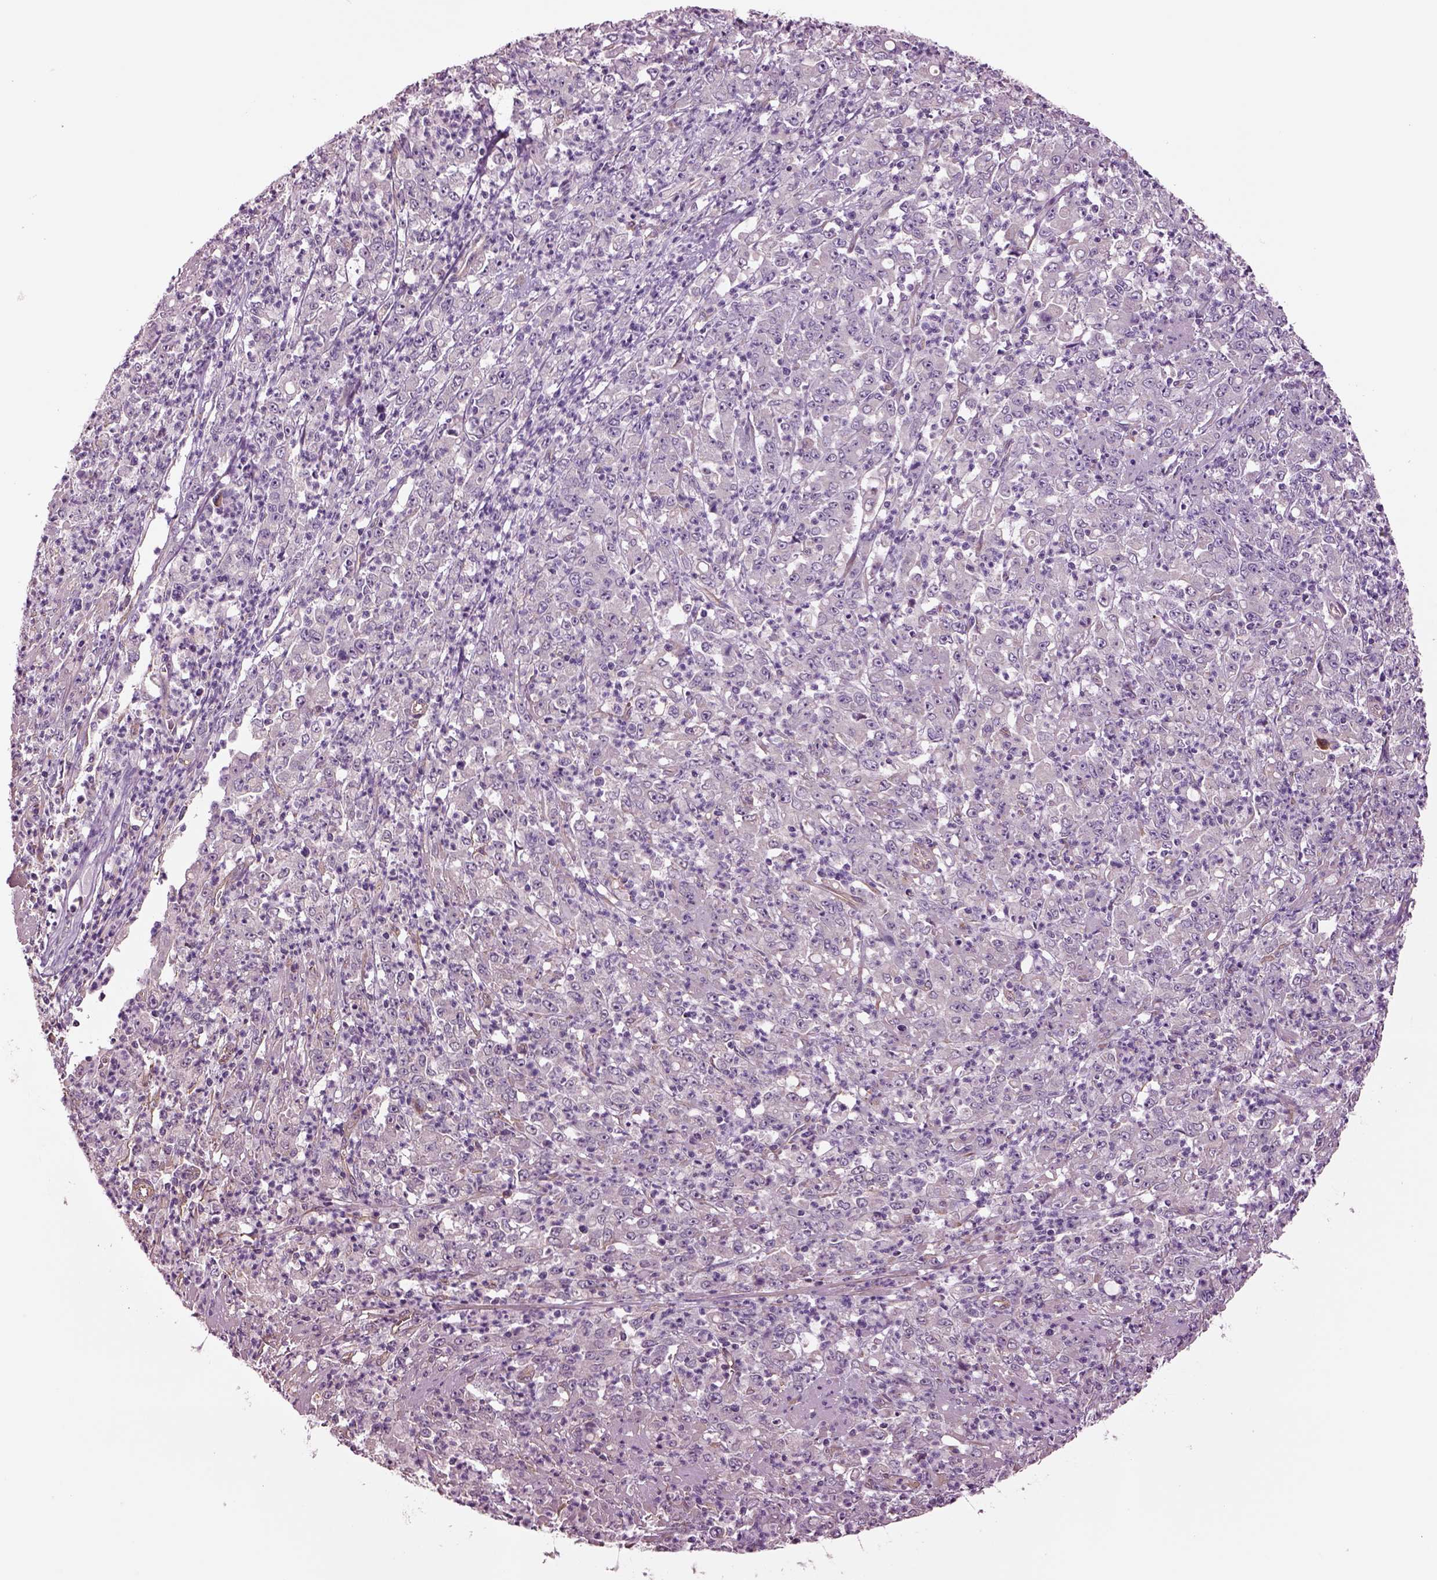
{"staining": {"intensity": "negative", "quantity": "none", "location": "none"}, "tissue": "stomach cancer", "cell_type": "Tumor cells", "image_type": "cancer", "snomed": [{"axis": "morphology", "description": "Adenocarcinoma, NOS"}, {"axis": "topography", "description": "Stomach, lower"}], "caption": "This histopathology image is of stomach cancer (adenocarcinoma) stained with immunohistochemistry to label a protein in brown with the nuclei are counter-stained blue. There is no expression in tumor cells. Nuclei are stained in blue.", "gene": "HTR1B", "patient": {"sex": "female", "age": 71}}